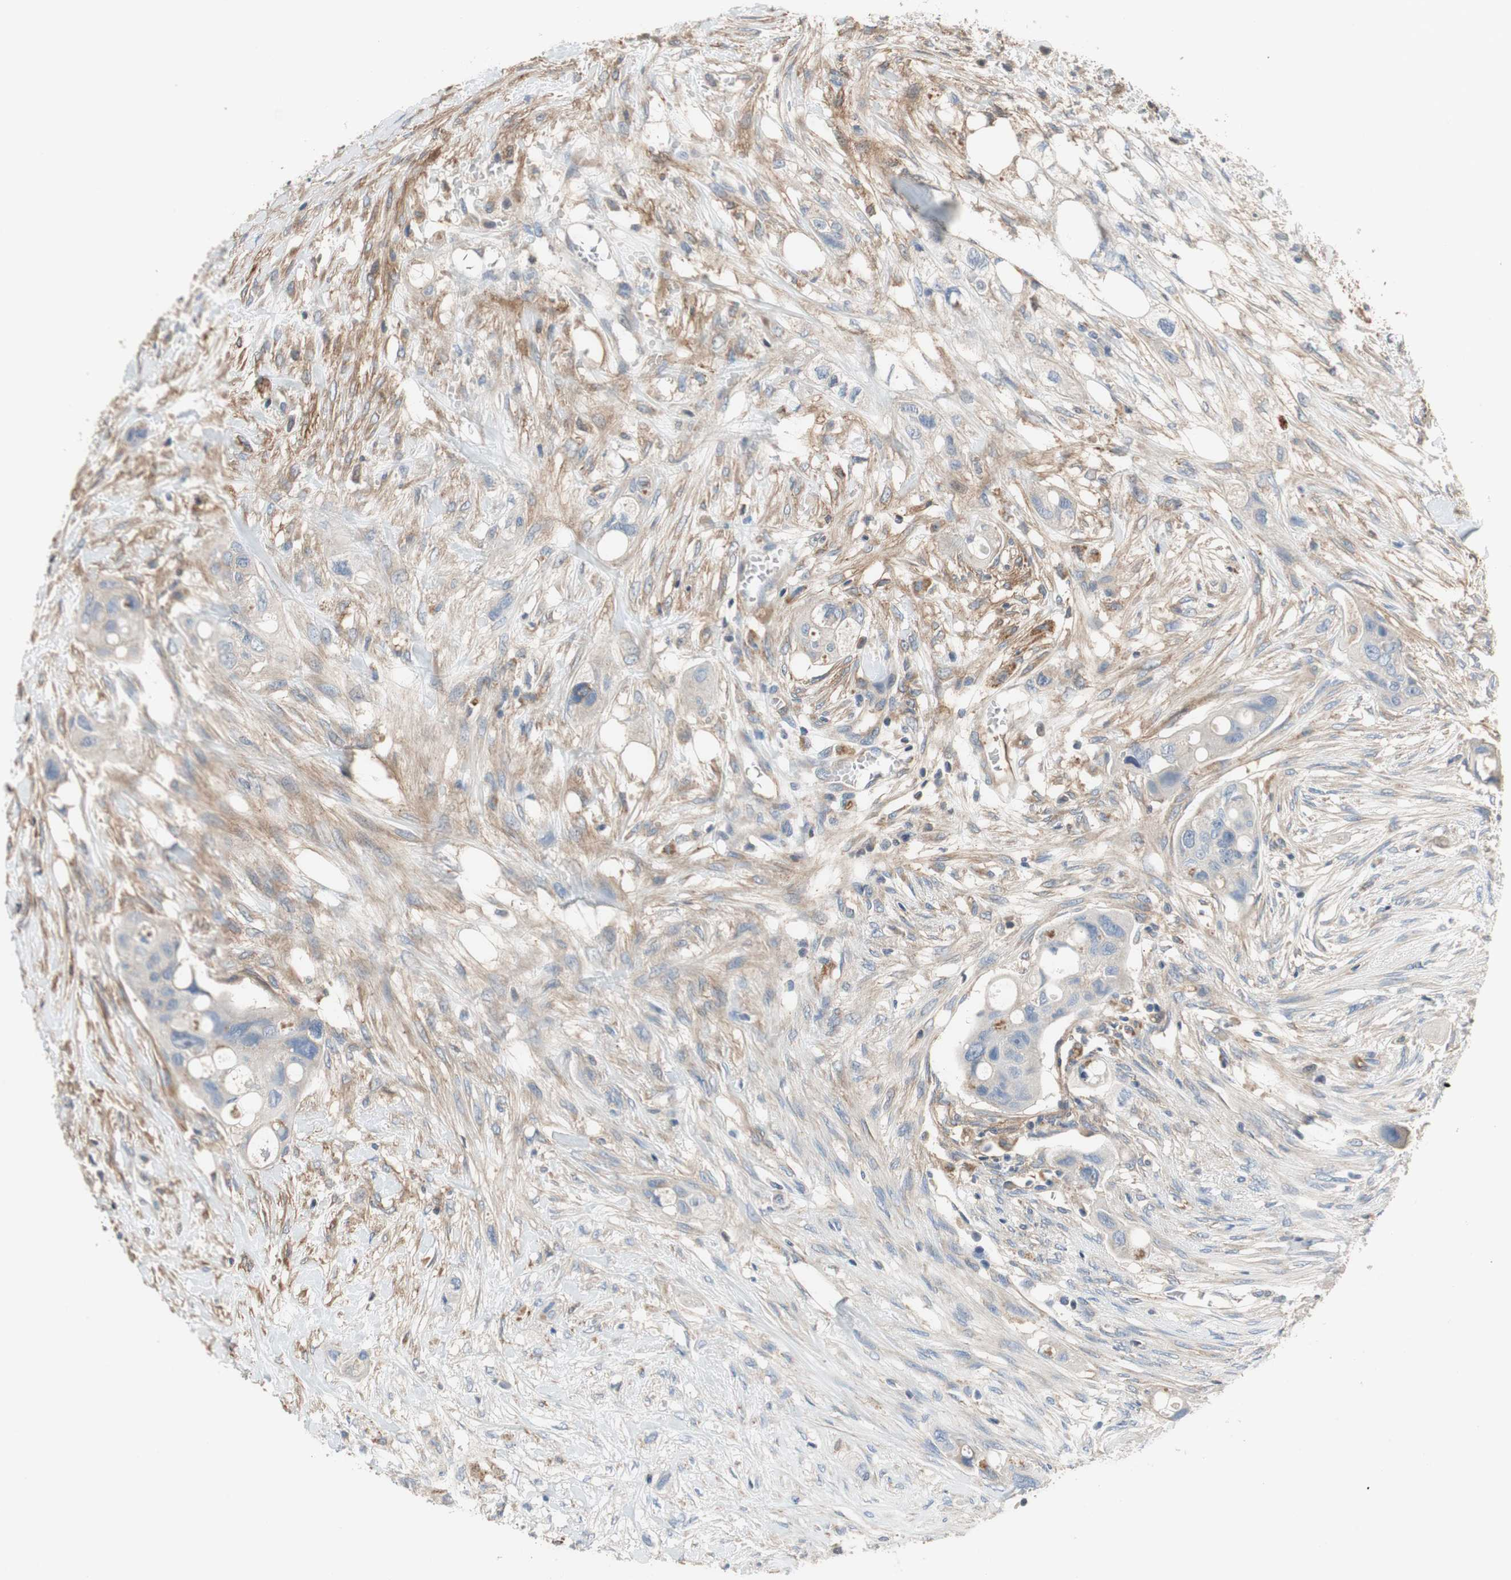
{"staining": {"intensity": "negative", "quantity": "none", "location": "none"}, "tissue": "colorectal cancer", "cell_type": "Tumor cells", "image_type": "cancer", "snomed": [{"axis": "morphology", "description": "Adenocarcinoma, NOS"}, {"axis": "topography", "description": "Colon"}], "caption": "There is no significant positivity in tumor cells of colorectal cancer. (DAB immunohistochemistry, high magnification).", "gene": "ALPL", "patient": {"sex": "female", "age": 57}}